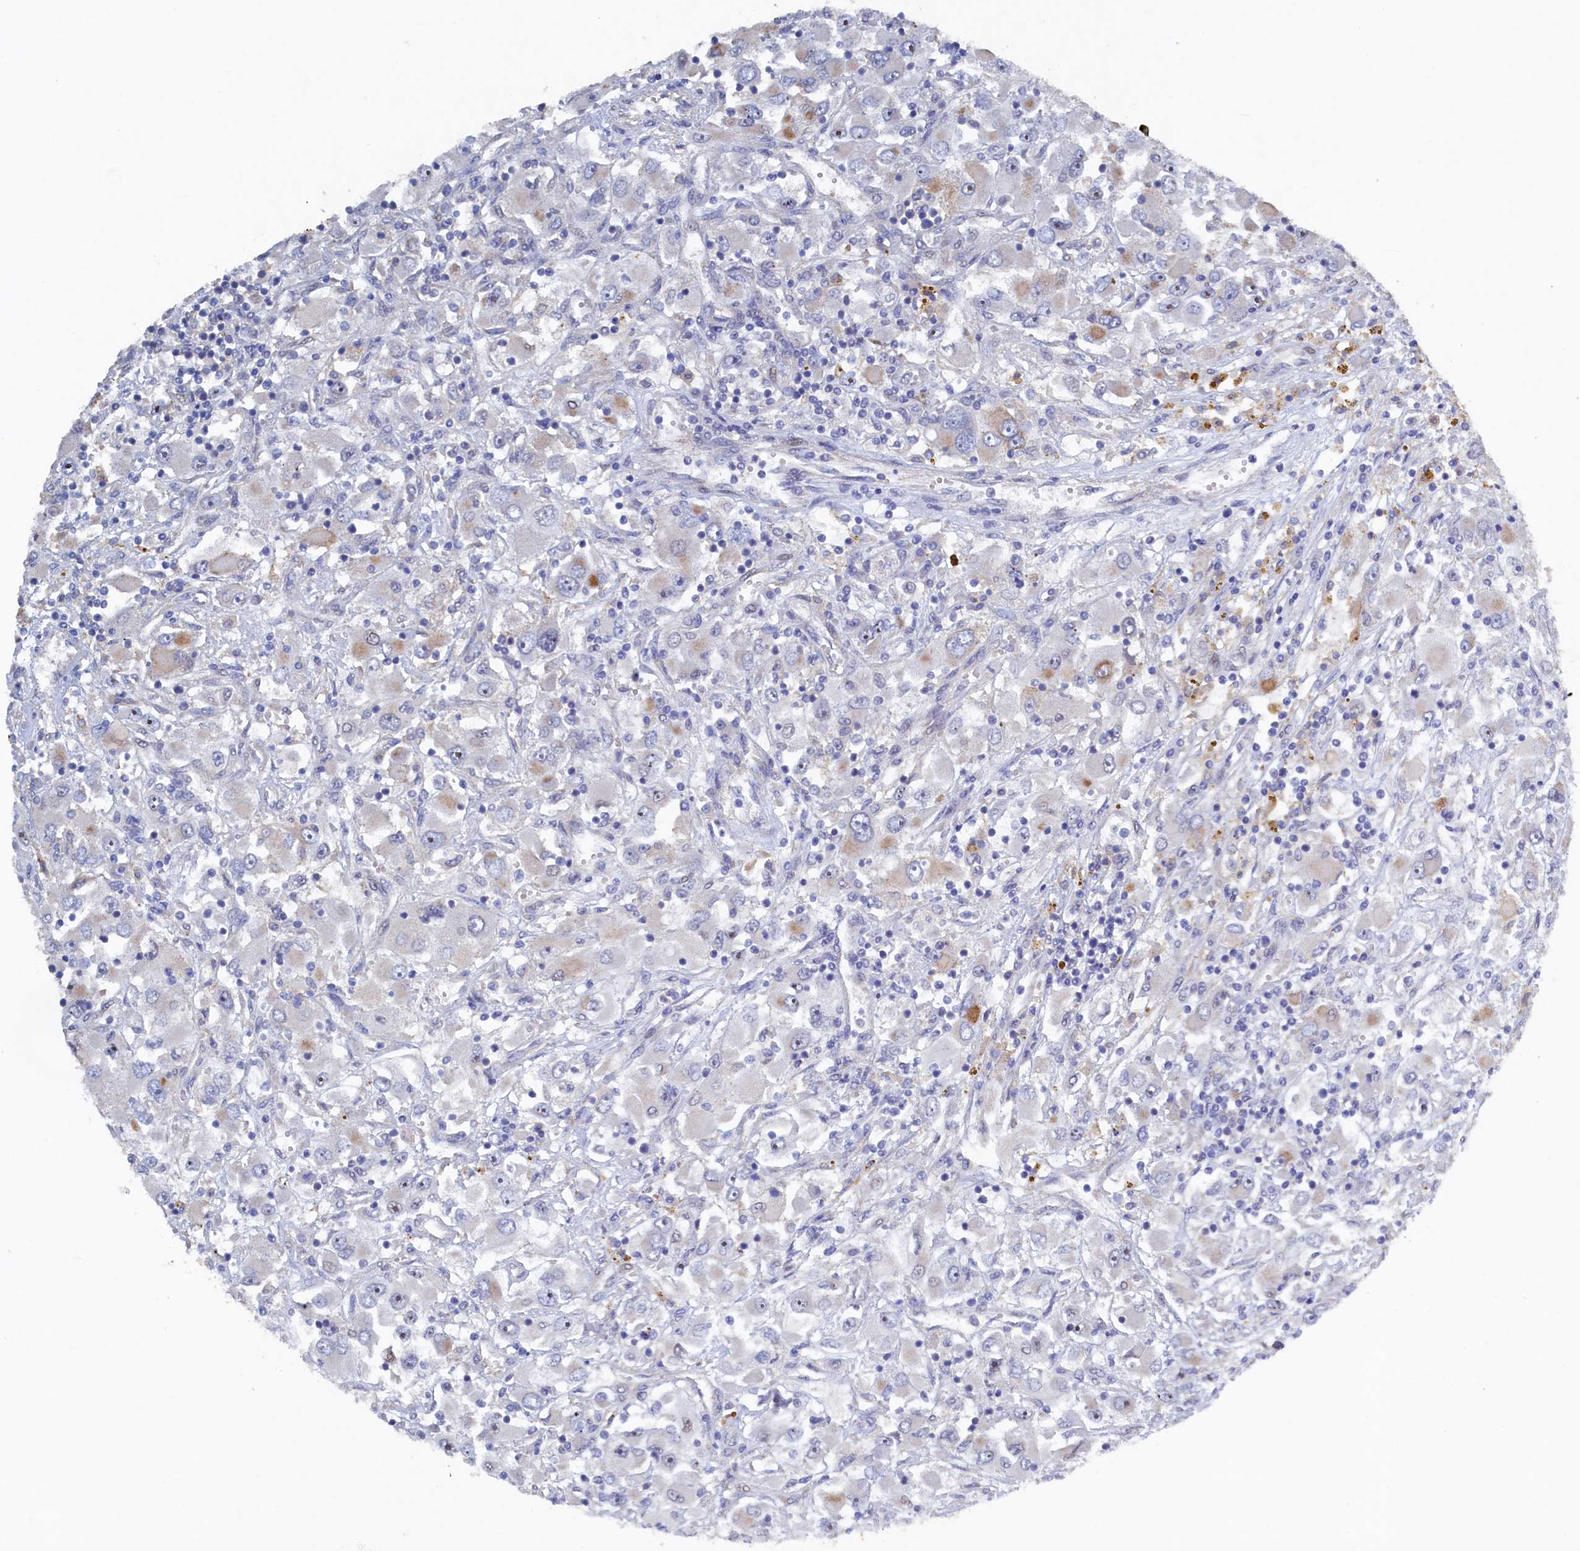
{"staining": {"intensity": "negative", "quantity": "none", "location": "none"}, "tissue": "renal cancer", "cell_type": "Tumor cells", "image_type": "cancer", "snomed": [{"axis": "morphology", "description": "Adenocarcinoma, NOS"}, {"axis": "topography", "description": "Kidney"}], "caption": "An image of renal cancer (adenocarcinoma) stained for a protein demonstrates no brown staining in tumor cells.", "gene": "CBLIF", "patient": {"sex": "female", "age": 52}}